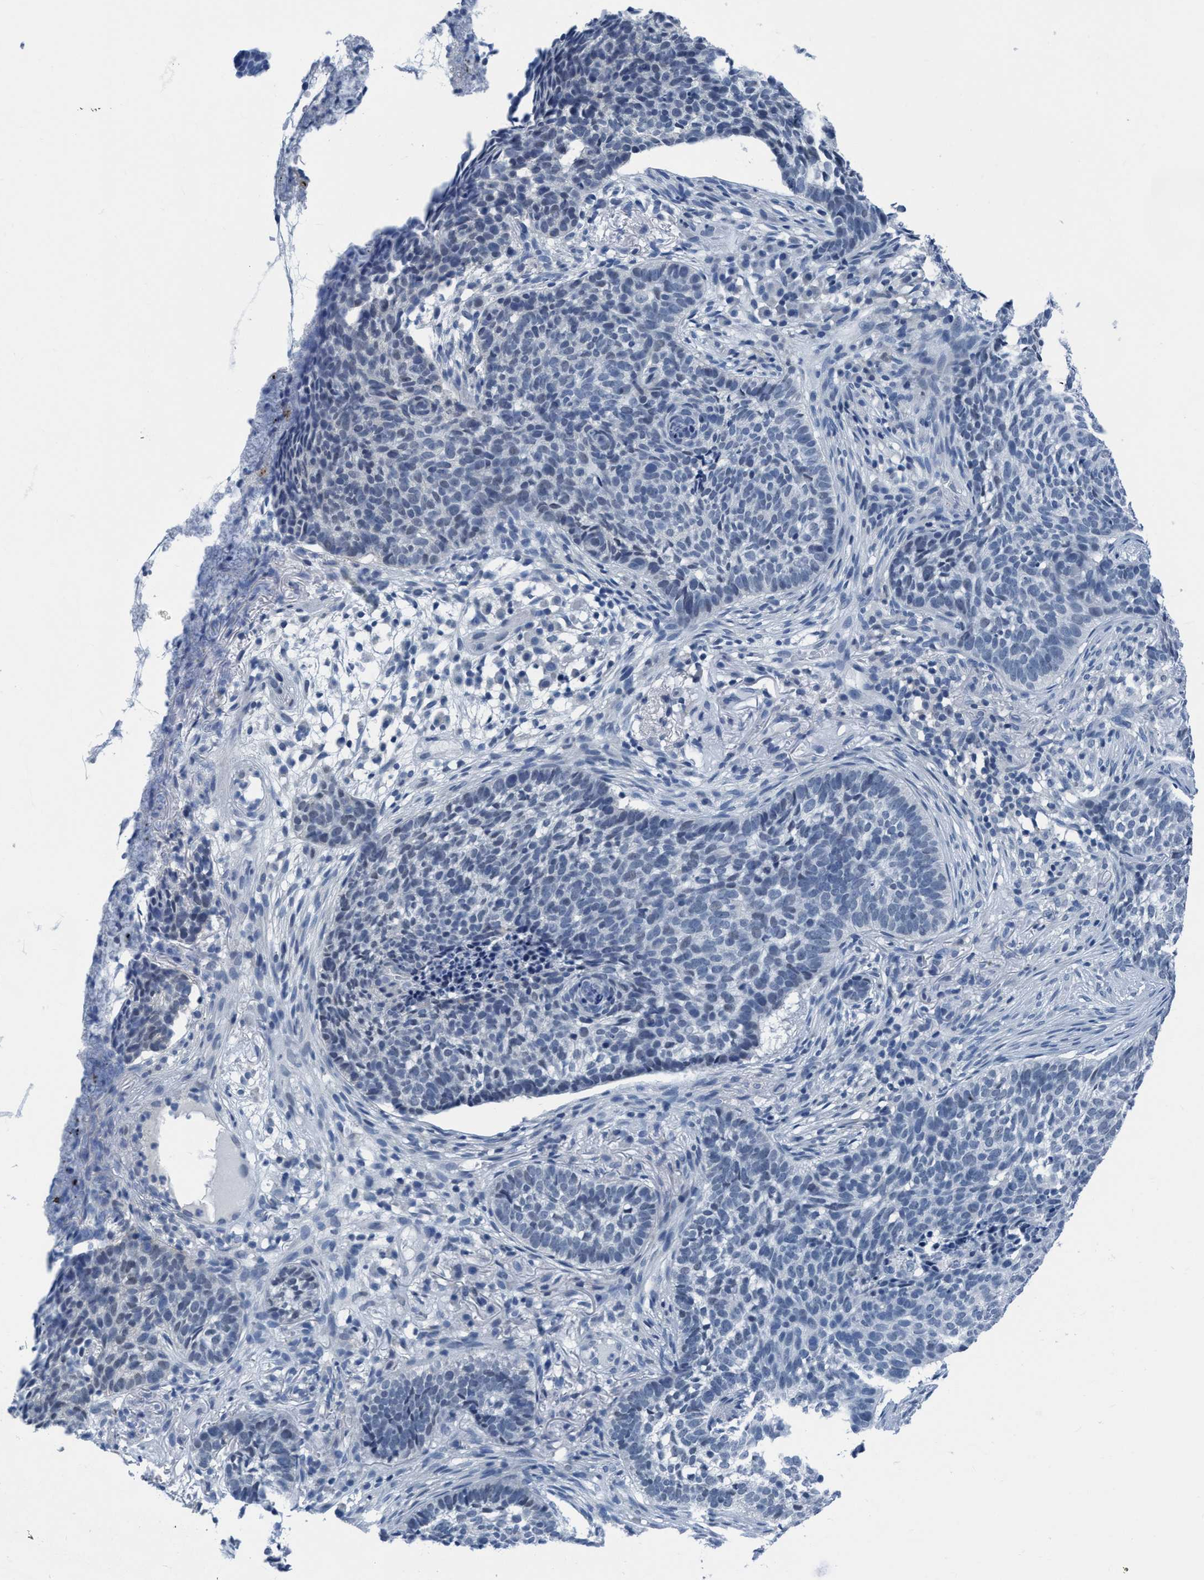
{"staining": {"intensity": "negative", "quantity": "none", "location": "none"}, "tissue": "skin cancer", "cell_type": "Tumor cells", "image_type": "cancer", "snomed": [{"axis": "morphology", "description": "Basal cell carcinoma"}, {"axis": "topography", "description": "Skin"}], "caption": "Protein analysis of skin cancer exhibits no significant positivity in tumor cells.", "gene": "DNAI1", "patient": {"sex": "male", "age": 85}}